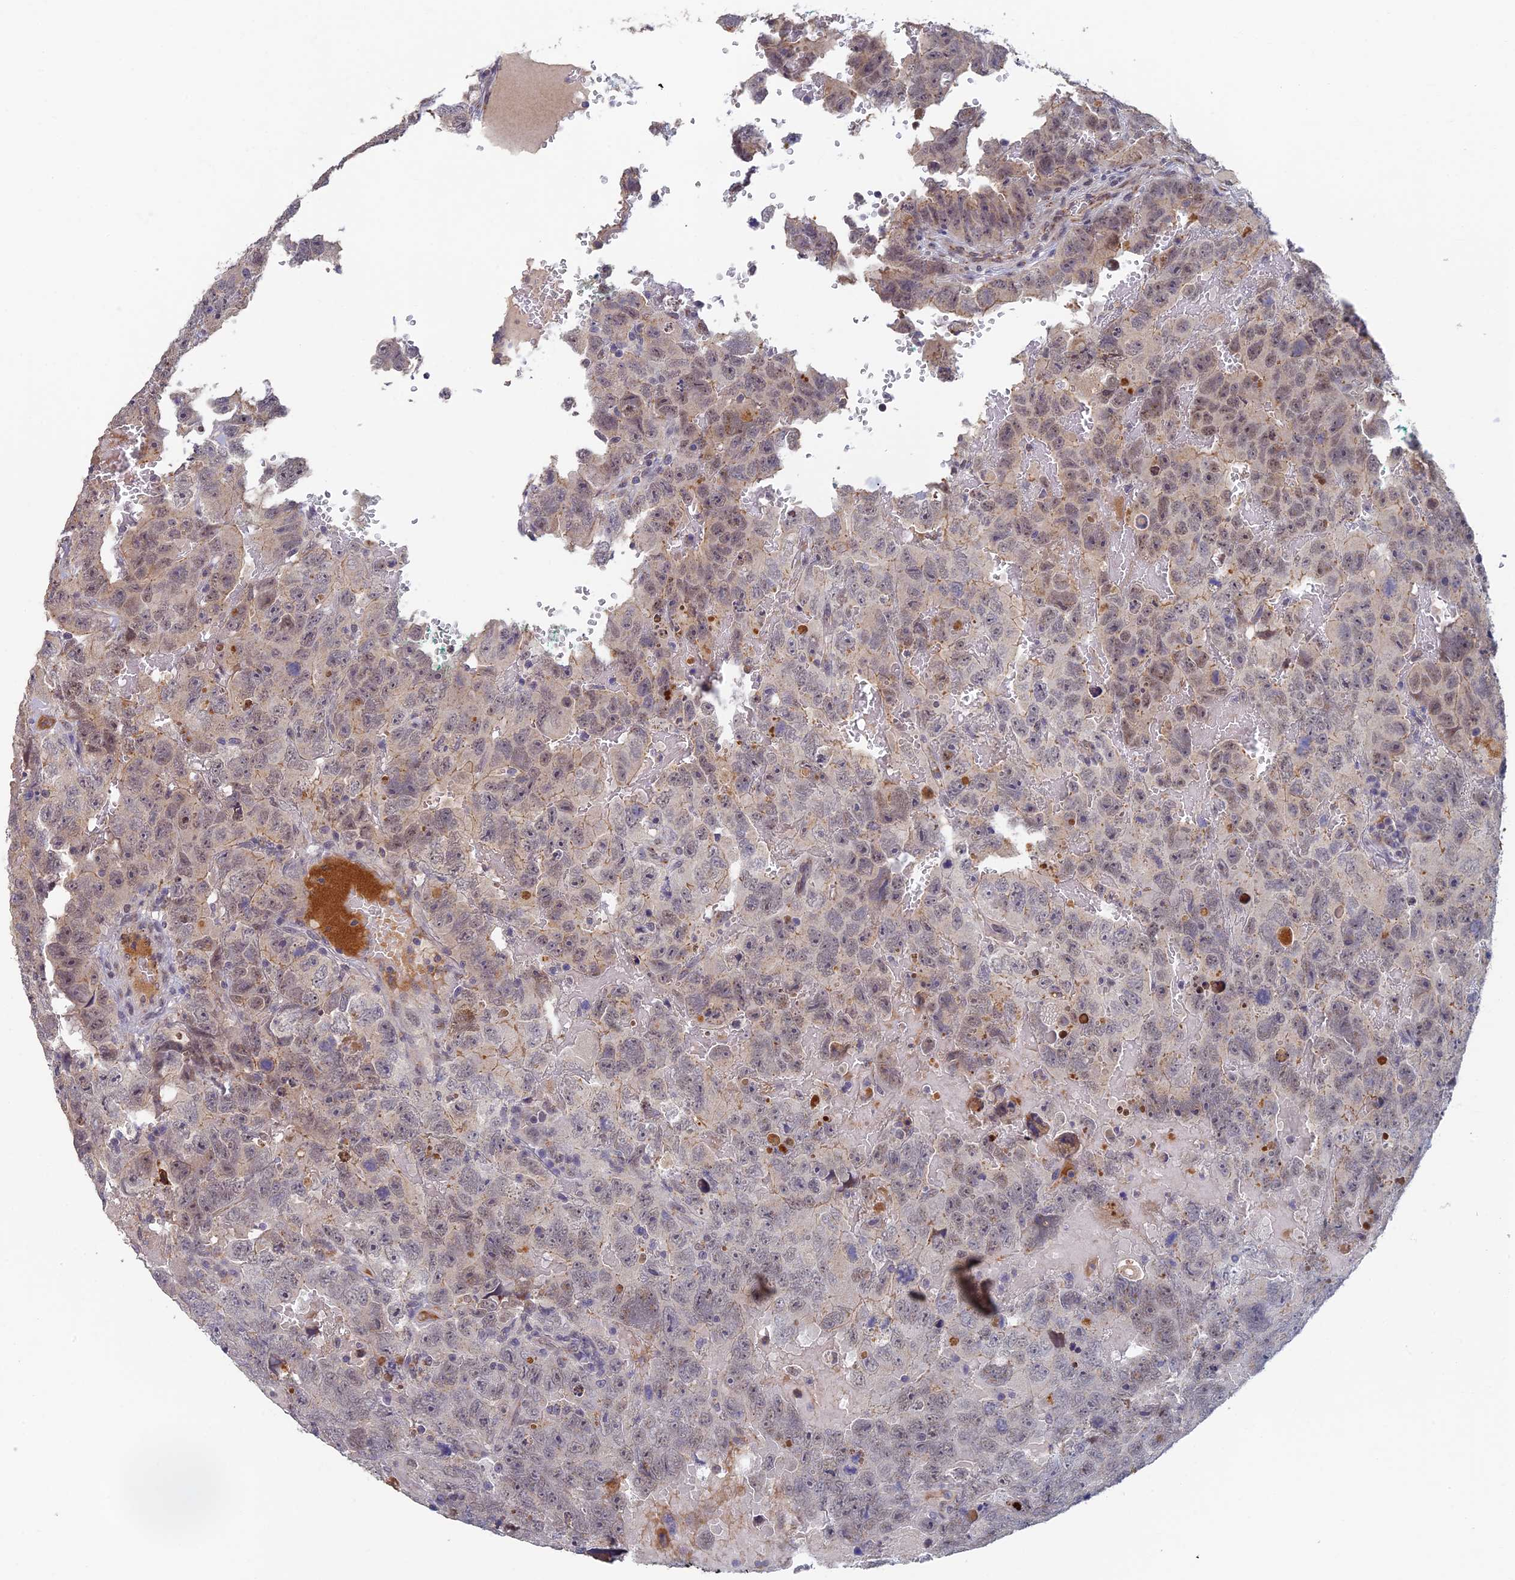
{"staining": {"intensity": "weak", "quantity": "<25%", "location": "cytoplasmic/membranous"}, "tissue": "testis cancer", "cell_type": "Tumor cells", "image_type": "cancer", "snomed": [{"axis": "morphology", "description": "Carcinoma, Embryonal, NOS"}, {"axis": "topography", "description": "Testis"}], "caption": "DAB (3,3'-diaminobenzidine) immunohistochemical staining of human testis cancer (embryonal carcinoma) displays no significant expression in tumor cells. Nuclei are stained in blue.", "gene": "GPATCH1", "patient": {"sex": "male", "age": 45}}